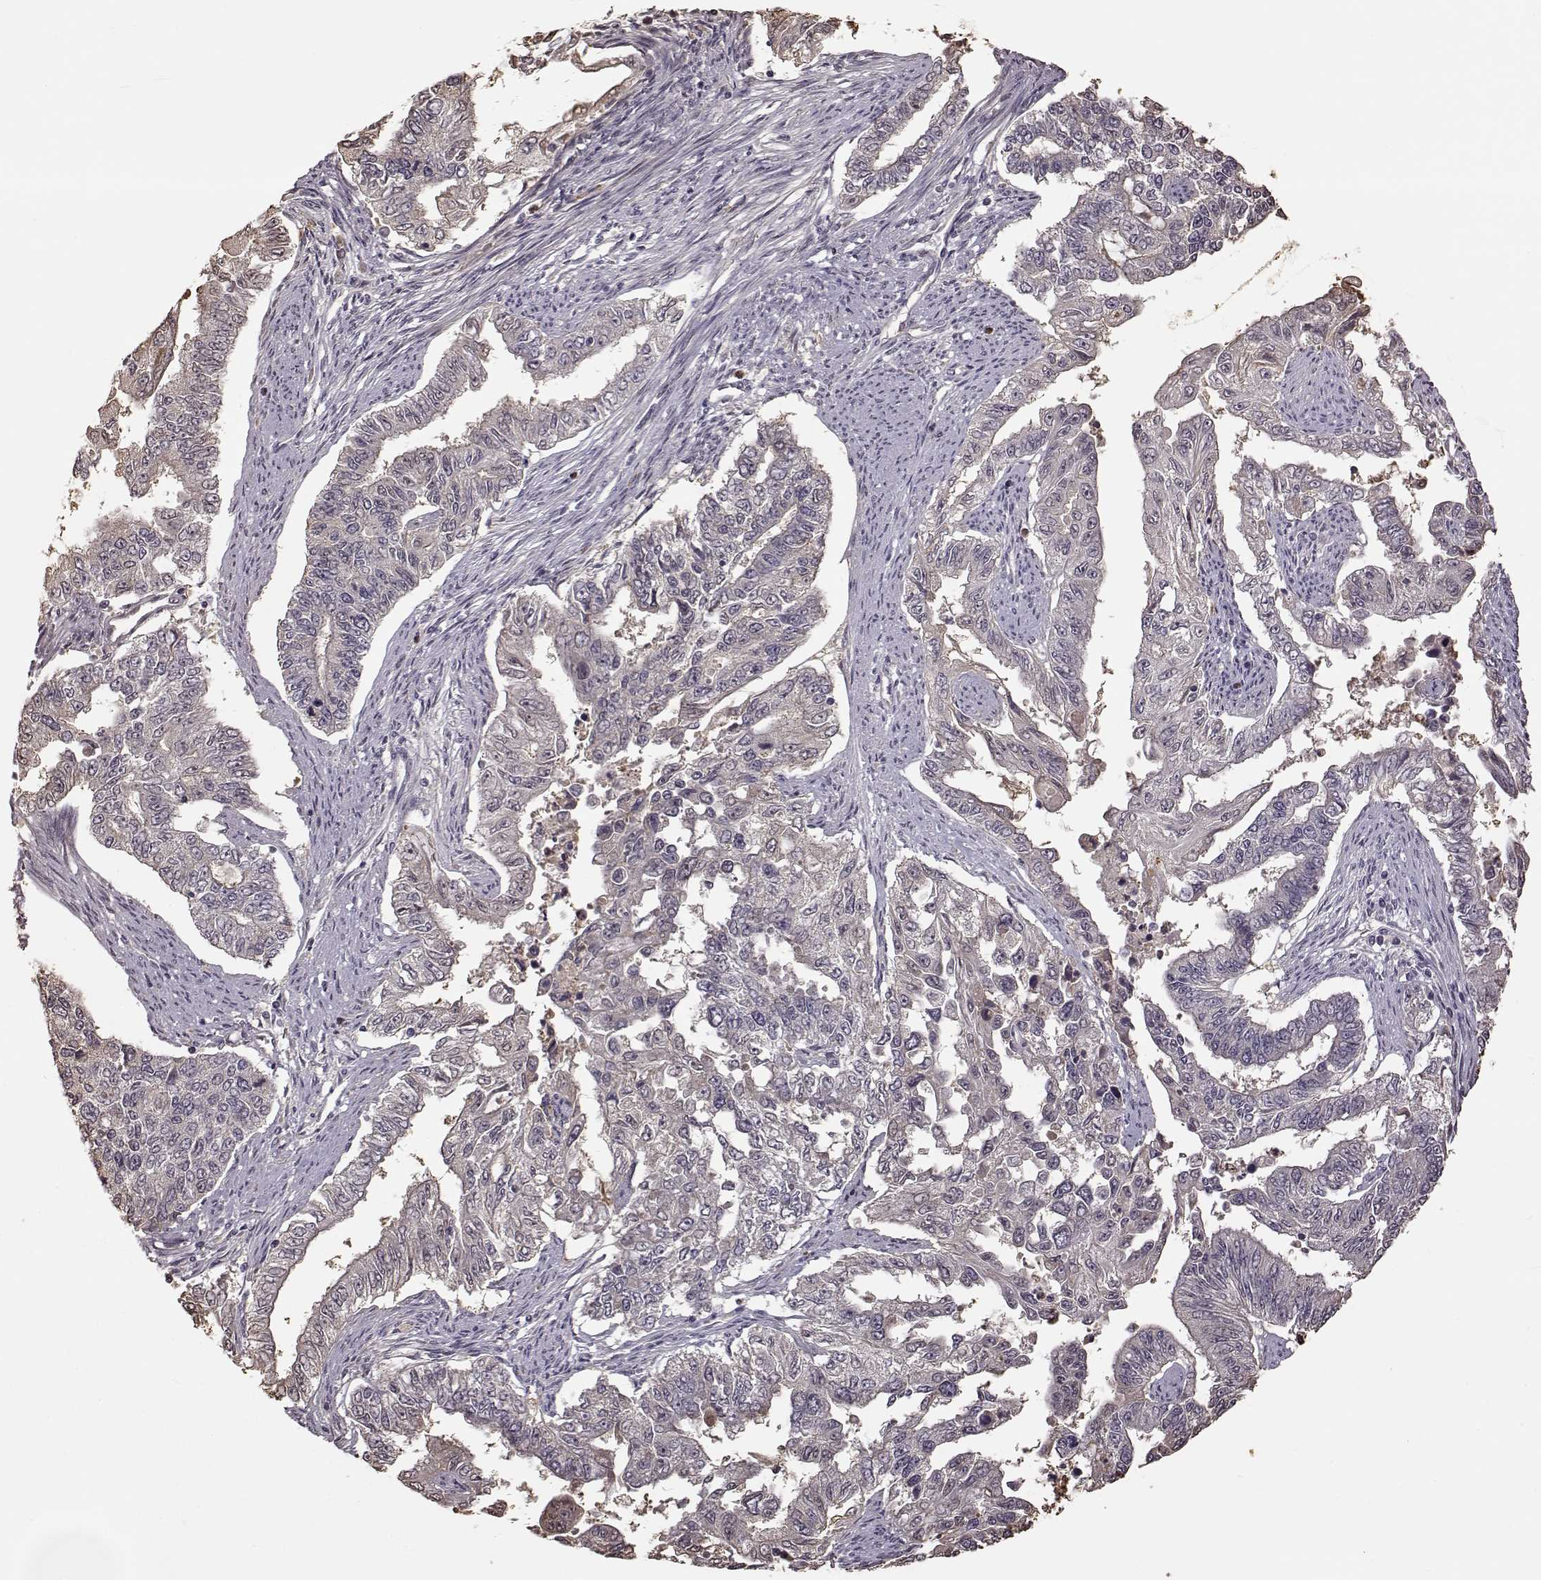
{"staining": {"intensity": "negative", "quantity": "none", "location": "none"}, "tissue": "endometrial cancer", "cell_type": "Tumor cells", "image_type": "cancer", "snomed": [{"axis": "morphology", "description": "Adenocarcinoma, NOS"}, {"axis": "topography", "description": "Uterus"}], "caption": "This is an immunohistochemistry micrograph of human endometrial cancer. There is no expression in tumor cells.", "gene": "CRB1", "patient": {"sex": "female", "age": 59}}